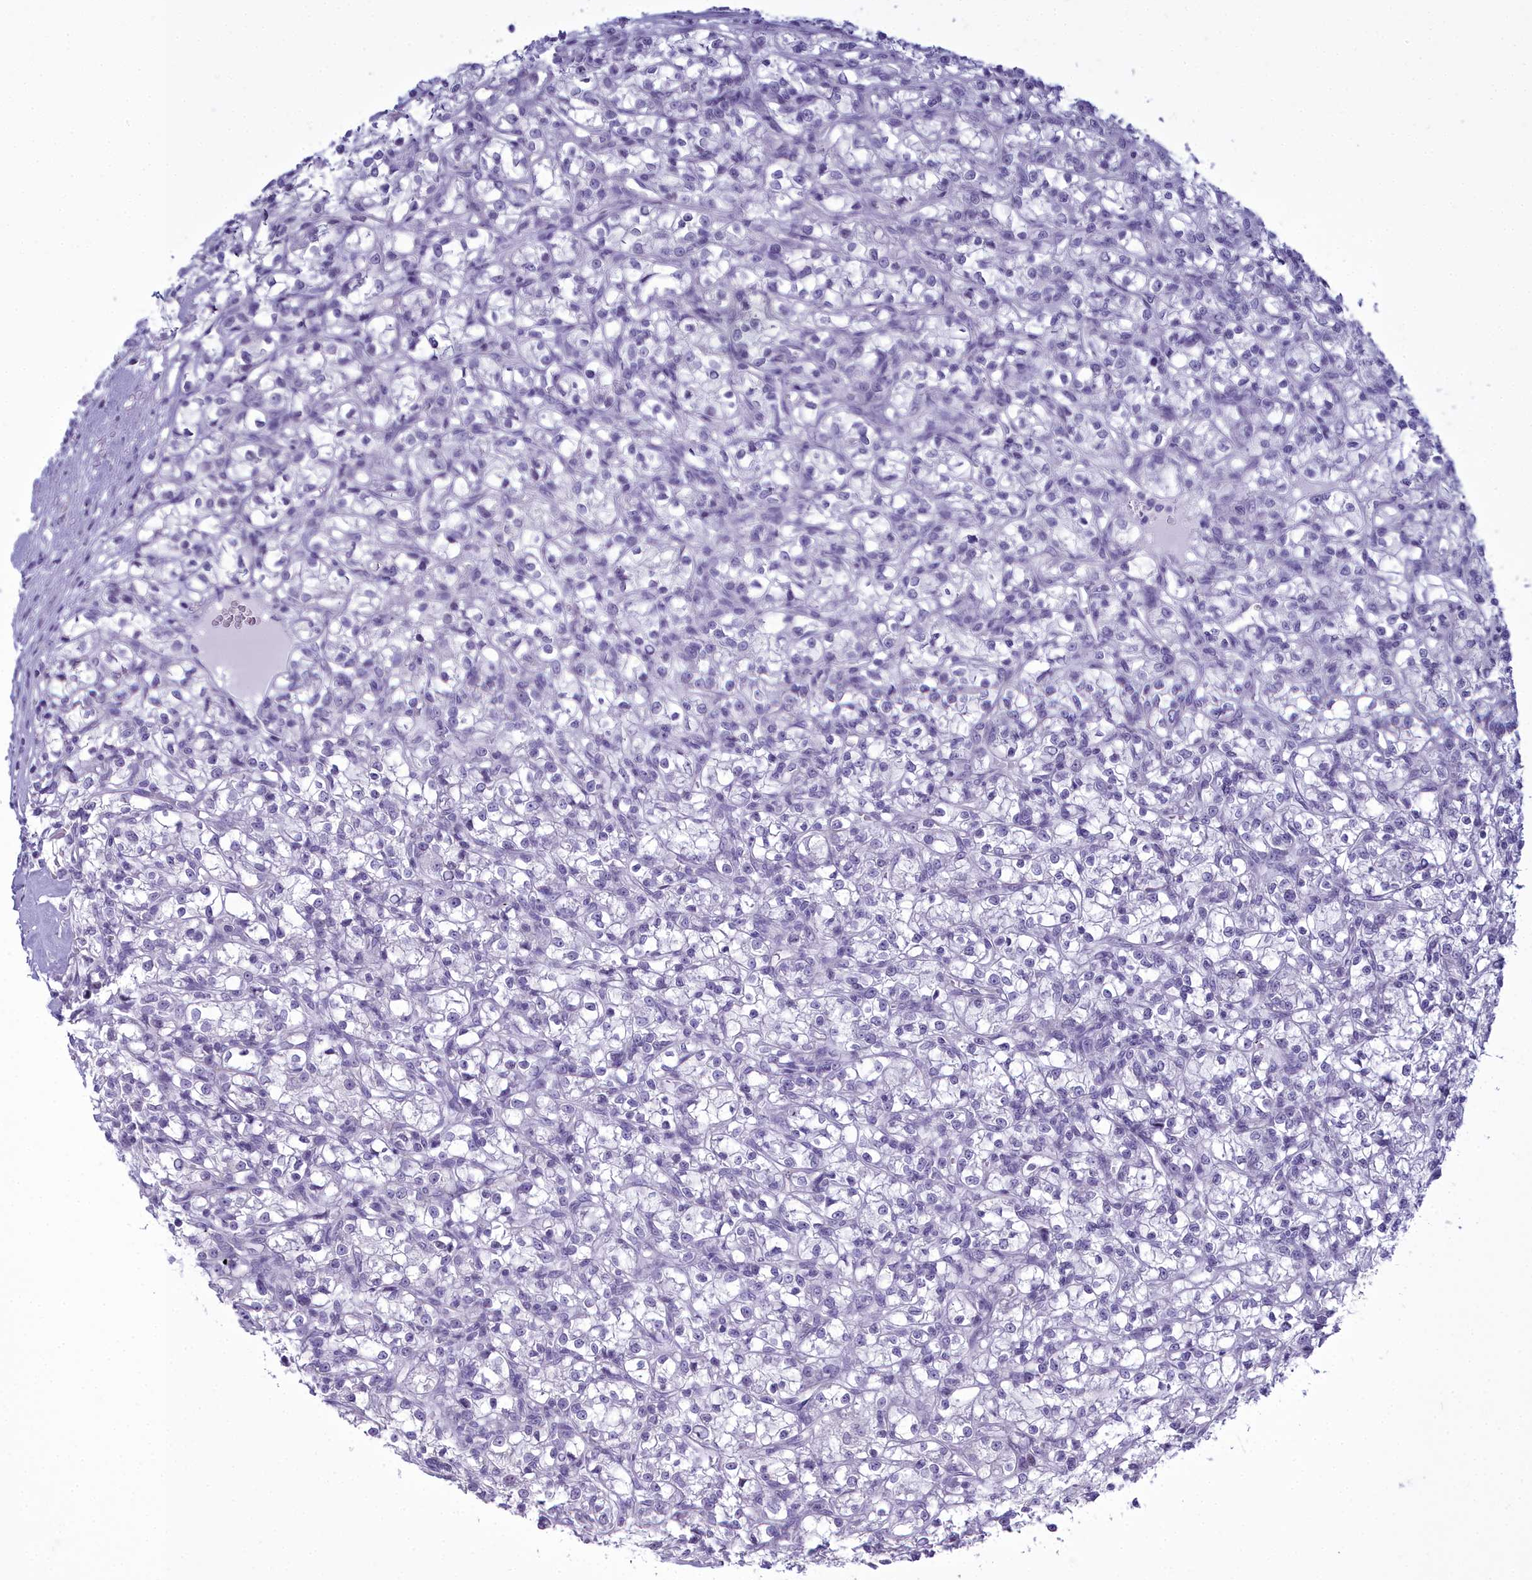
{"staining": {"intensity": "negative", "quantity": "none", "location": "none"}, "tissue": "renal cancer", "cell_type": "Tumor cells", "image_type": "cancer", "snomed": [{"axis": "morphology", "description": "Adenocarcinoma, NOS"}, {"axis": "topography", "description": "Kidney"}], "caption": "Immunohistochemistry (IHC) photomicrograph of neoplastic tissue: renal cancer stained with DAB reveals no significant protein staining in tumor cells.", "gene": "MAP6", "patient": {"sex": "female", "age": 59}}